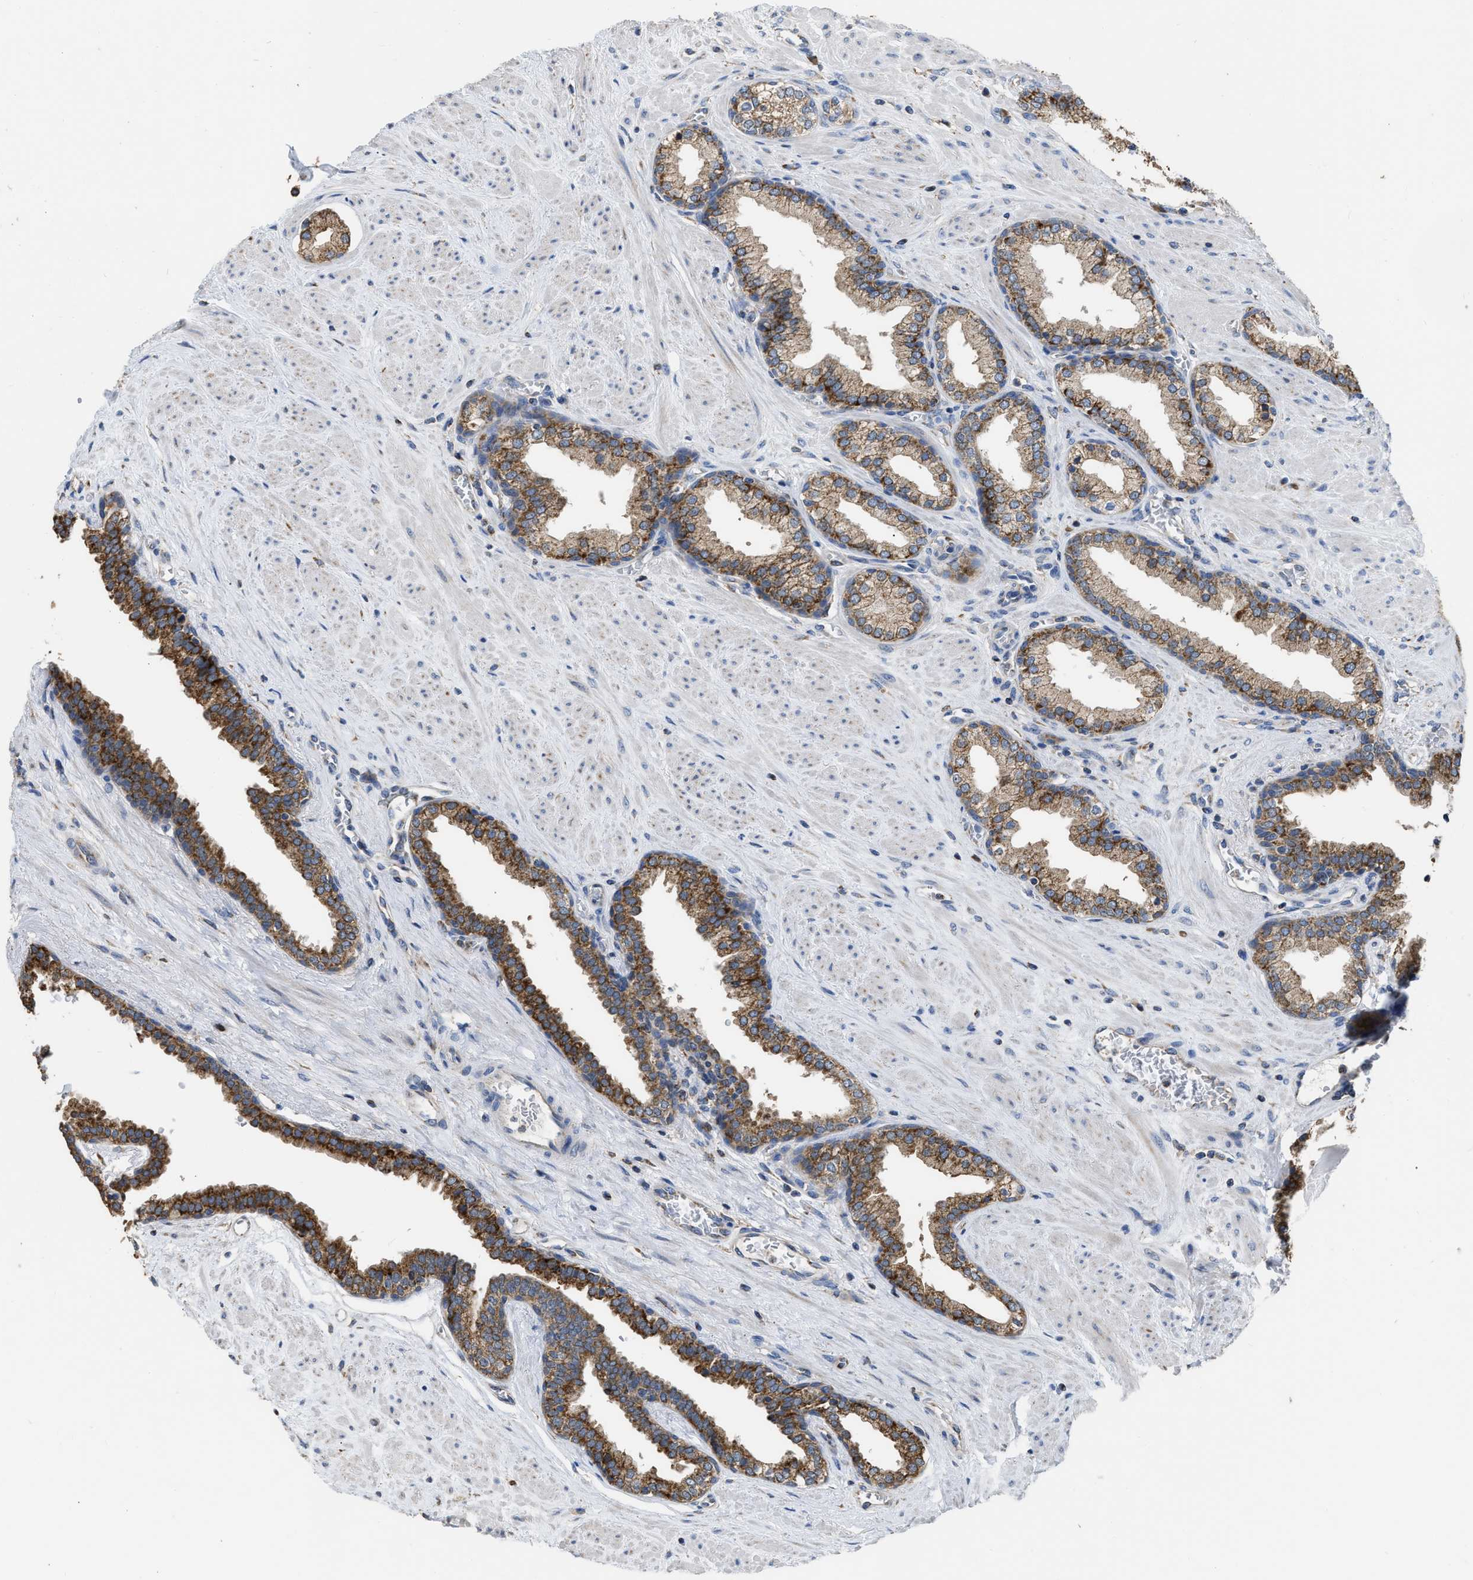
{"staining": {"intensity": "strong", "quantity": ">75%", "location": "cytoplasmic/membranous"}, "tissue": "prostate", "cell_type": "Glandular cells", "image_type": "normal", "snomed": [{"axis": "morphology", "description": "Normal tissue, NOS"}, {"axis": "topography", "description": "Prostate"}], "caption": "Human prostate stained with a brown dye reveals strong cytoplasmic/membranous positive staining in approximately >75% of glandular cells.", "gene": "AK2", "patient": {"sex": "male", "age": 51}}